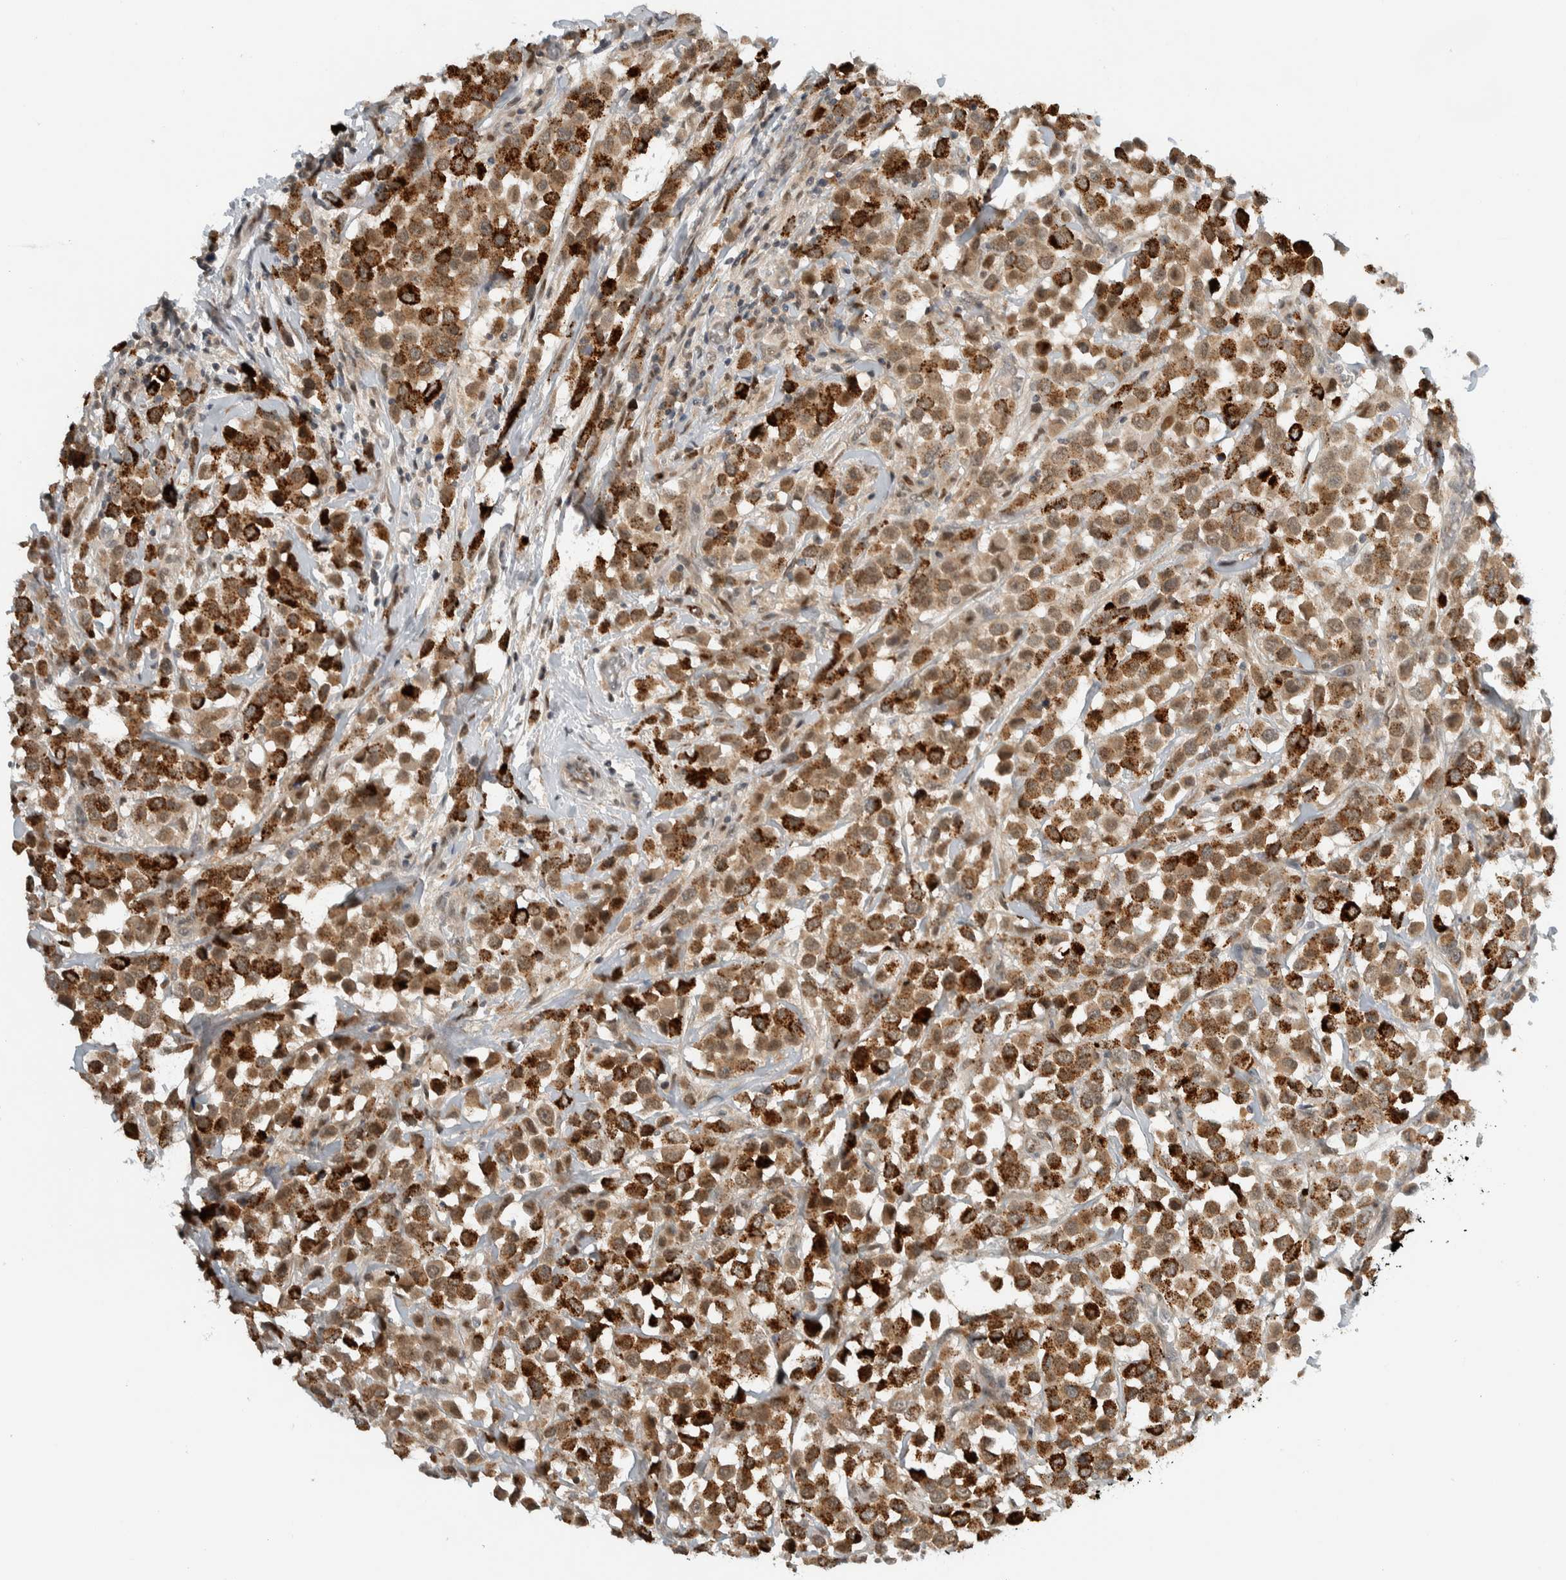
{"staining": {"intensity": "strong", "quantity": "25%-75%", "location": "cytoplasmic/membranous,nuclear"}, "tissue": "breast cancer", "cell_type": "Tumor cells", "image_type": "cancer", "snomed": [{"axis": "morphology", "description": "Duct carcinoma"}, {"axis": "topography", "description": "Breast"}], "caption": "High-power microscopy captured an immunohistochemistry image of infiltrating ductal carcinoma (breast), revealing strong cytoplasmic/membranous and nuclear staining in approximately 25%-75% of tumor cells.", "gene": "NCR3LG1", "patient": {"sex": "female", "age": 61}}